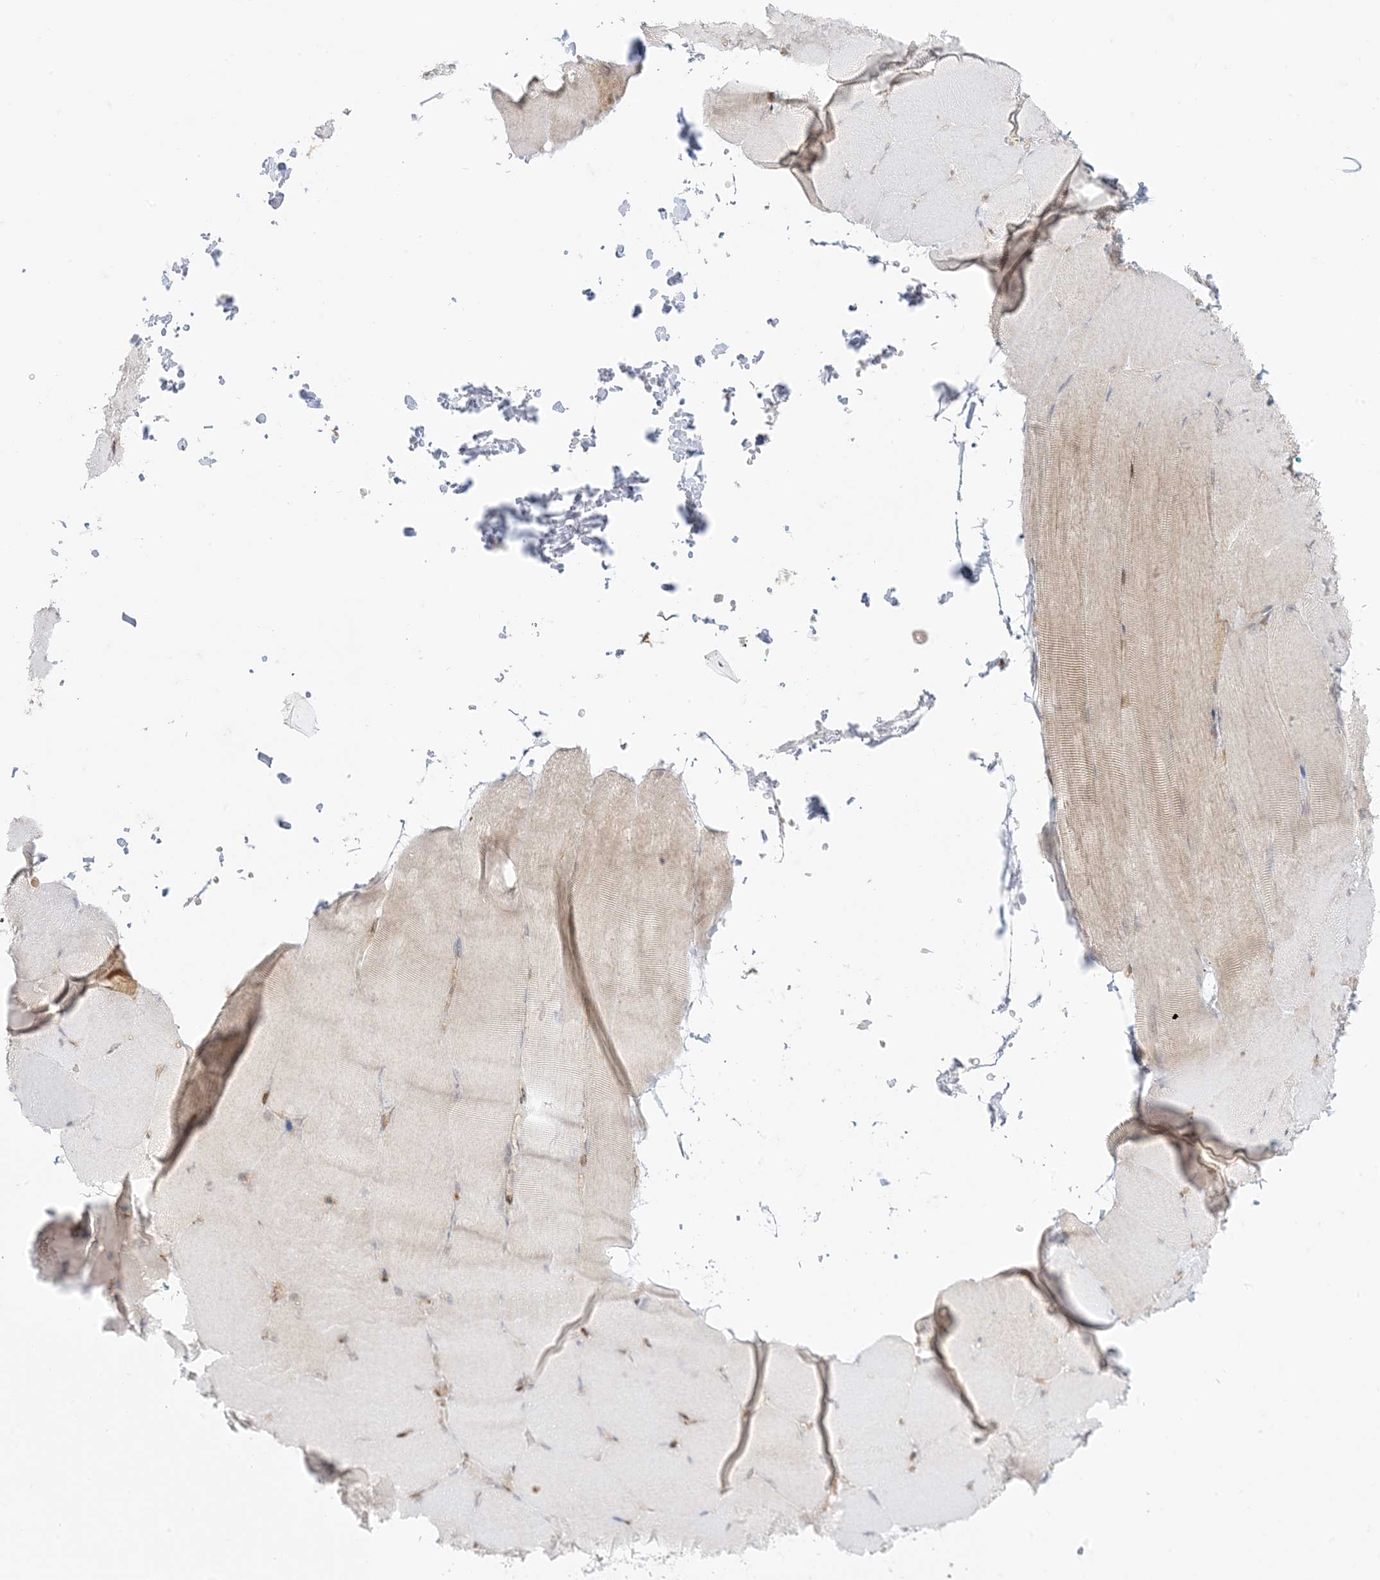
{"staining": {"intensity": "weak", "quantity": "<25%", "location": "cytoplasmic/membranous"}, "tissue": "skeletal muscle", "cell_type": "Myocytes", "image_type": "normal", "snomed": [{"axis": "morphology", "description": "Normal tissue, NOS"}, {"axis": "topography", "description": "Skeletal muscle"}, {"axis": "topography", "description": "Parathyroid gland"}], "caption": "DAB (3,3'-diaminobenzidine) immunohistochemical staining of unremarkable human skeletal muscle reveals no significant expression in myocytes.", "gene": "PTPA", "patient": {"sex": "female", "age": 37}}